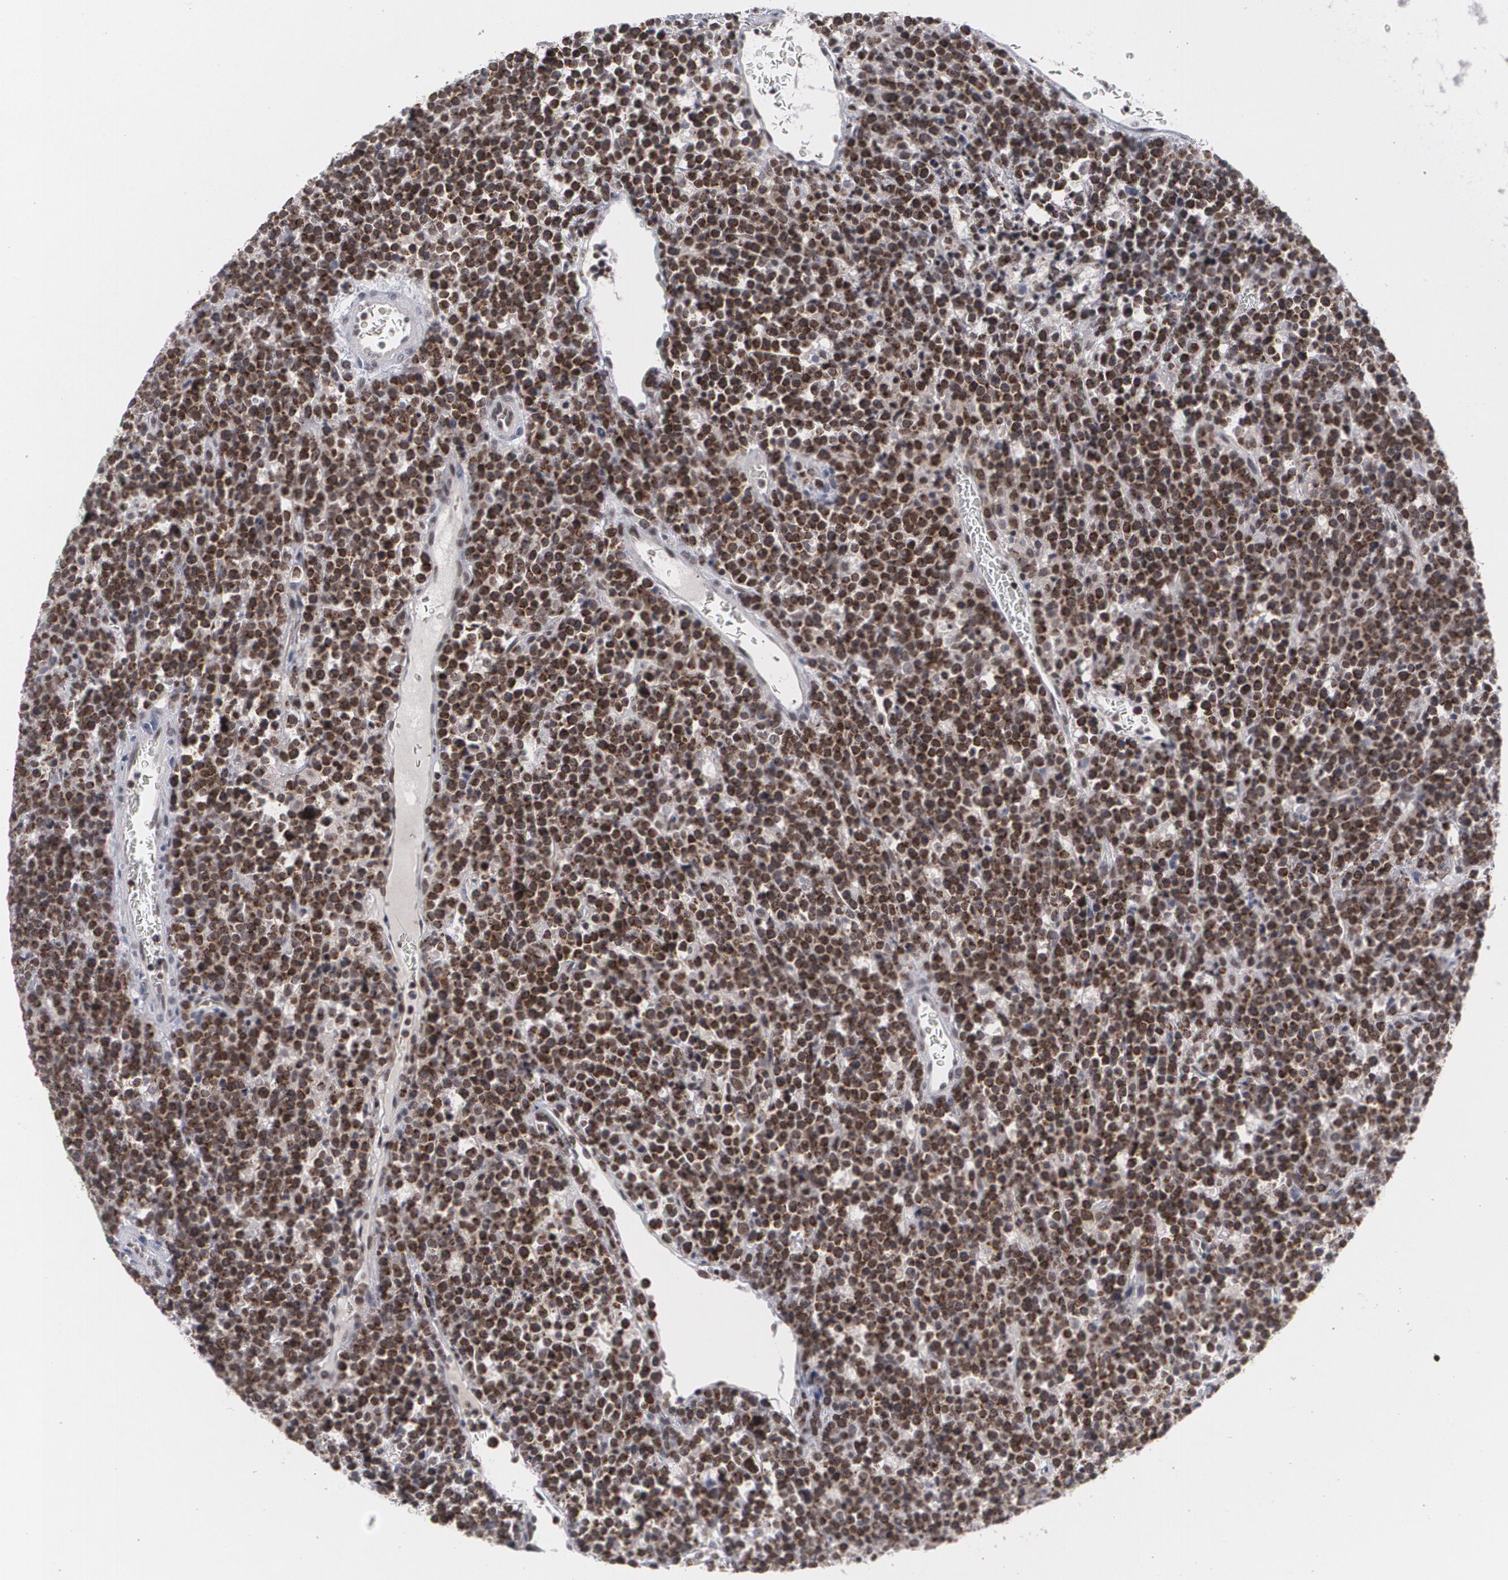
{"staining": {"intensity": "strong", "quantity": ">75%", "location": "nuclear"}, "tissue": "lymphoma", "cell_type": "Tumor cells", "image_type": "cancer", "snomed": [{"axis": "morphology", "description": "Malignant lymphoma, non-Hodgkin's type, High grade"}, {"axis": "topography", "description": "Ovary"}], "caption": "Tumor cells demonstrate high levels of strong nuclear positivity in about >75% of cells in human lymphoma.", "gene": "MCL1", "patient": {"sex": "female", "age": 56}}